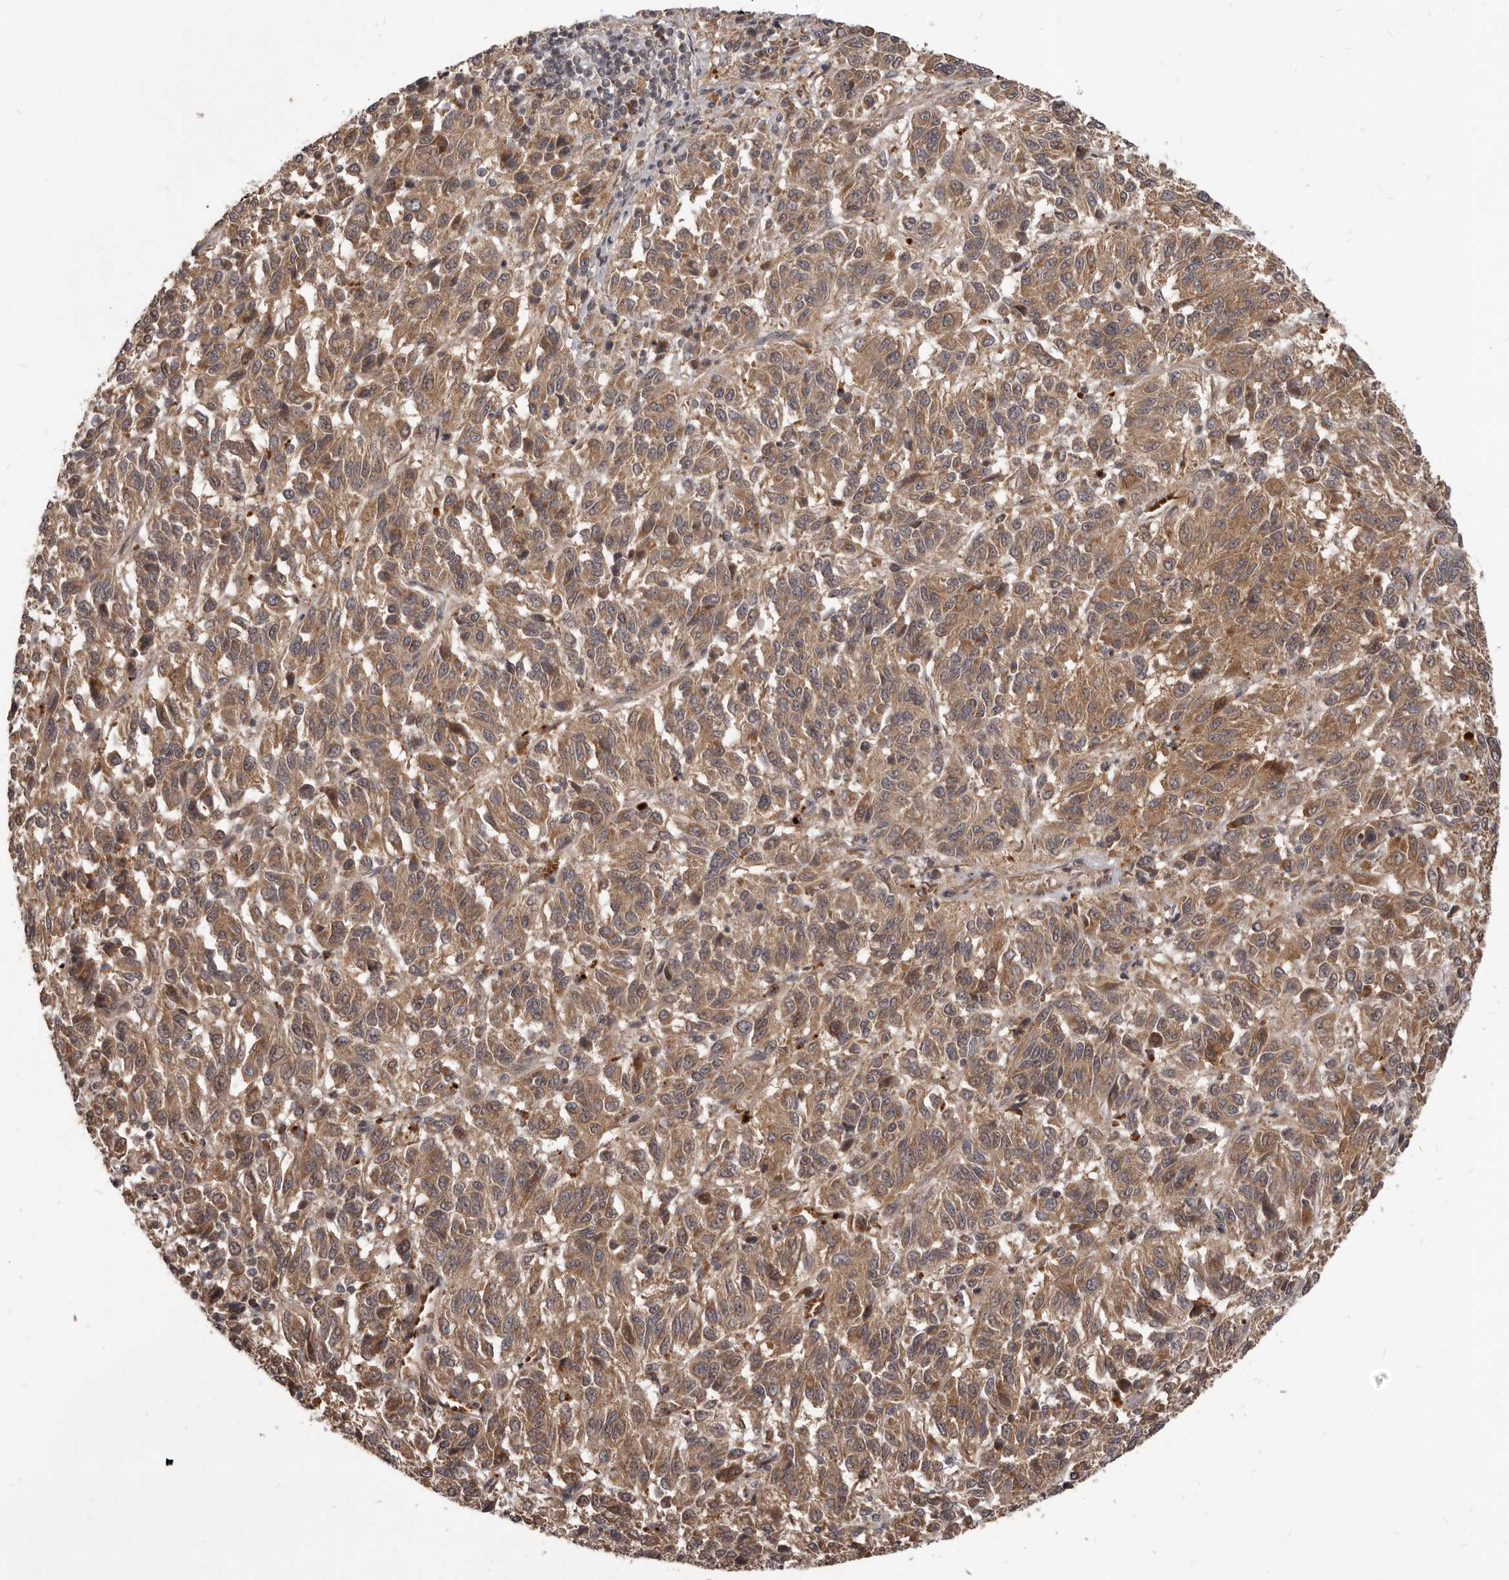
{"staining": {"intensity": "moderate", "quantity": ">75%", "location": "cytoplasmic/membranous"}, "tissue": "melanoma", "cell_type": "Tumor cells", "image_type": "cancer", "snomed": [{"axis": "morphology", "description": "Malignant melanoma, Metastatic site"}, {"axis": "topography", "description": "Lung"}], "caption": "A micrograph of malignant melanoma (metastatic site) stained for a protein shows moderate cytoplasmic/membranous brown staining in tumor cells. The protein of interest is stained brown, and the nuclei are stained in blue (DAB IHC with brightfield microscopy, high magnification).", "gene": "GABPB2", "patient": {"sex": "male", "age": 64}}